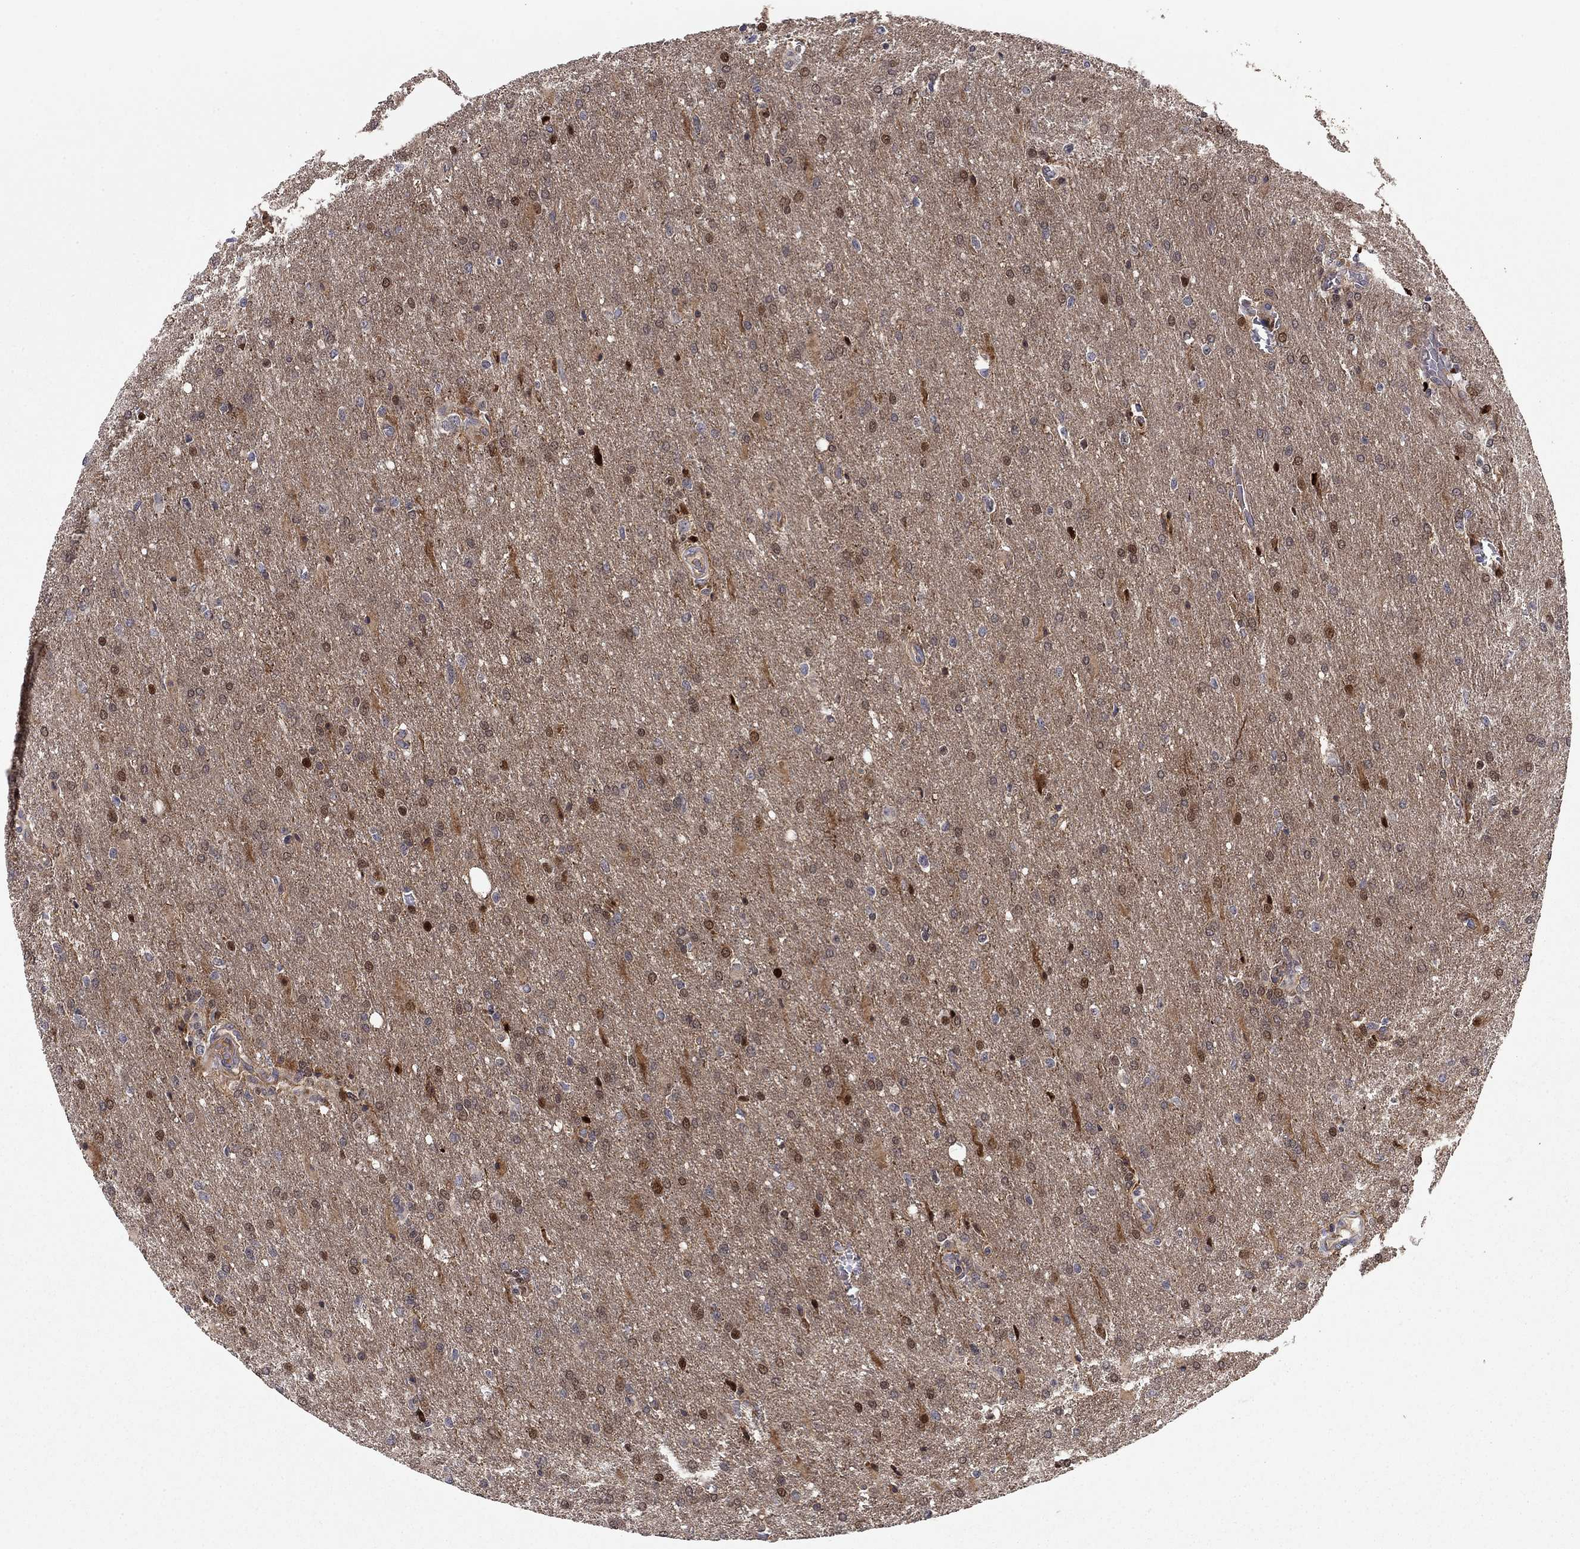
{"staining": {"intensity": "strong", "quantity": "<25%", "location": "nuclear"}, "tissue": "glioma", "cell_type": "Tumor cells", "image_type": "cancer", "snomed": [{"axis": "morphology", "description": "Glioma, malignant, High grade"}, {"axis": "topography", "description": "Brain"}], "caption": "High-magnification brightfield microscopy of glioma stained with DAB (3,3'-diaminobenzidine) (brown) and counterstained with hematoxylin (blue). tumor cells exhibit strong nuclear staining is appreciated in approximately<25% of cells. Nuclei are stained in blue.", "gene": "BCL11A", "patient": {"sex": "male", "age": 68}}